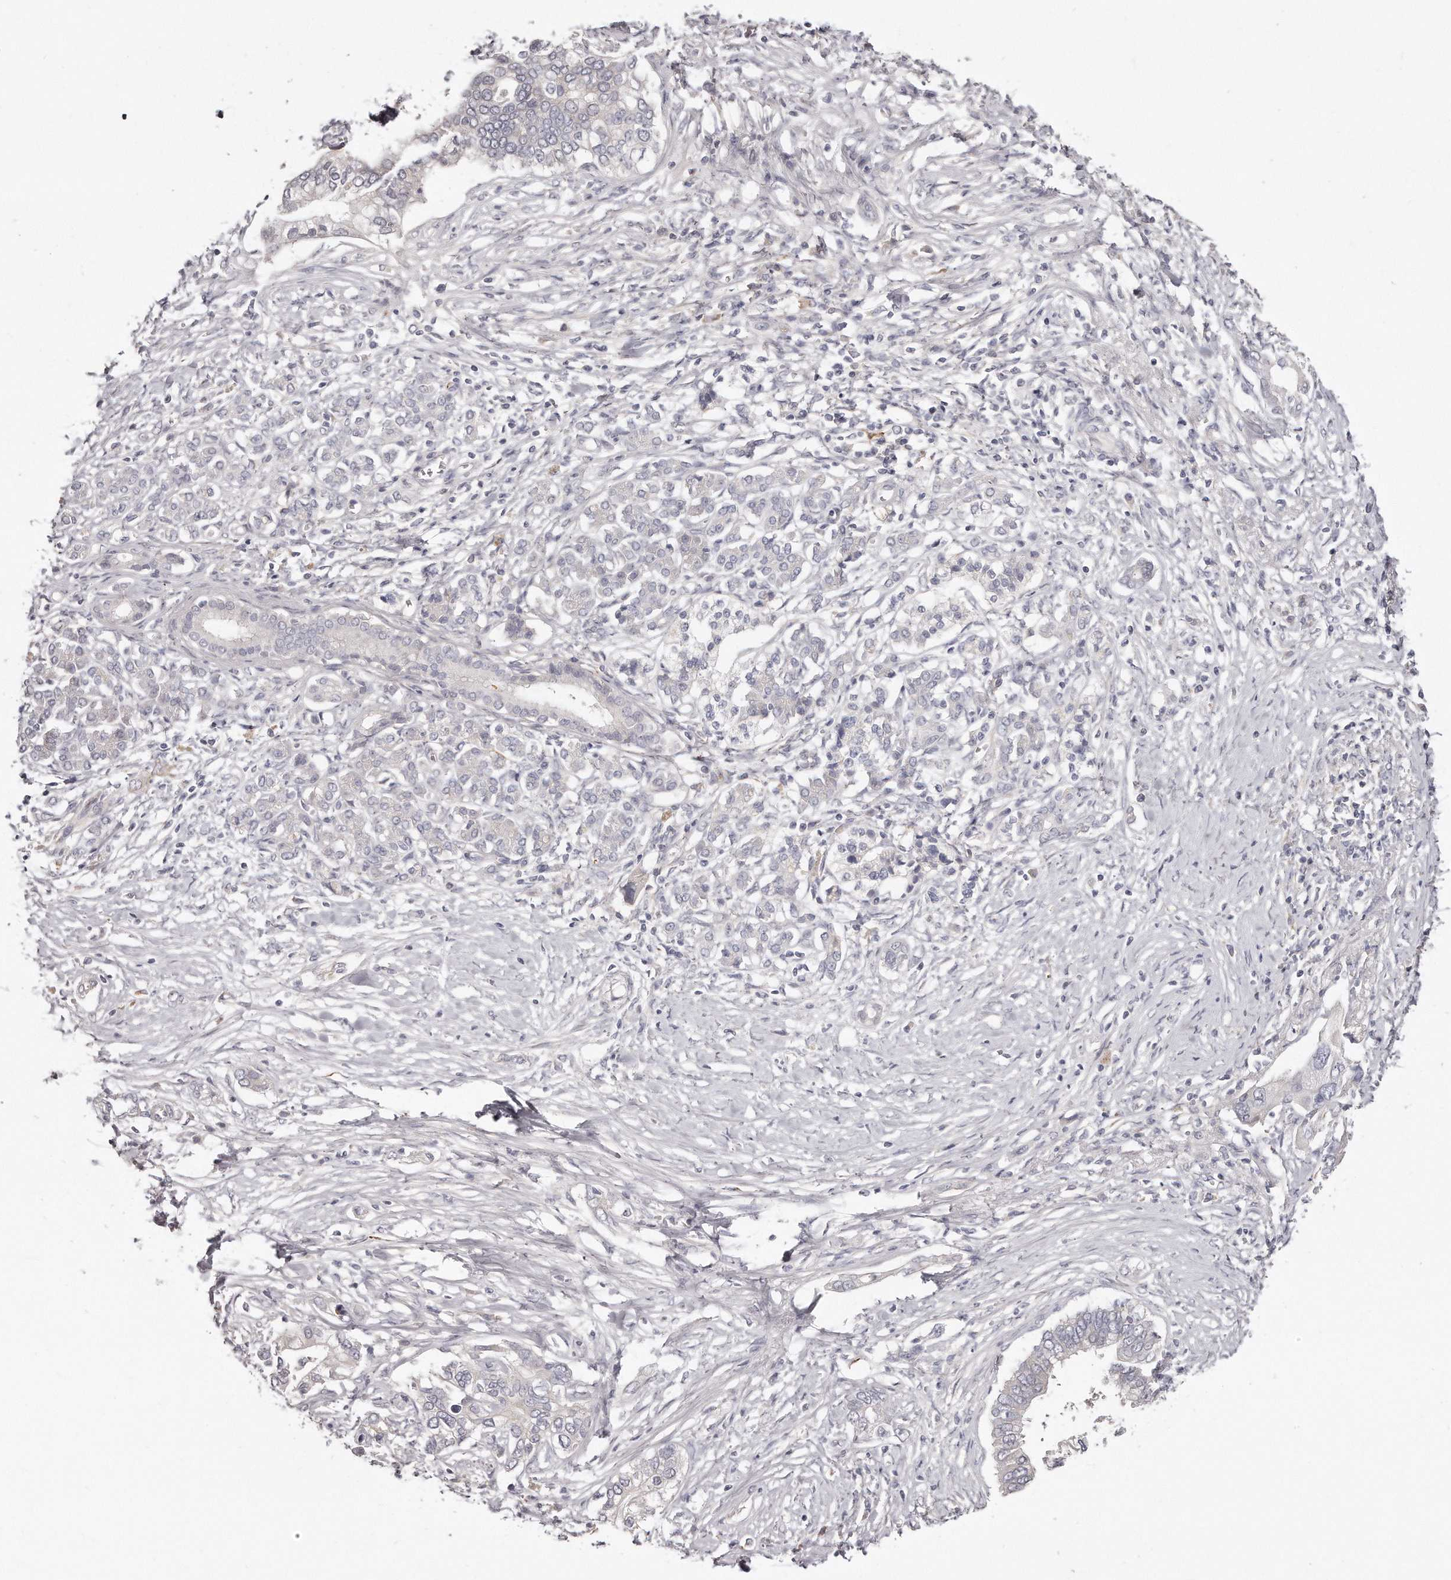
{"staining": {"intensity": "negative", "quantity": "none", "location": "none"}, "tissue": "pancreatic cancer", "cell_type": "Tumor cells", "image_type": "cancer", "snomed": [{"axis": "morphology", "description": "Normal tissue, NOS"}, {"axis": "morphology", "description": "Adenocarcinoma, NOS"}, {"axis": "topography", "description": "Pancreas"}, {"axis": "topography", "description": "Peripheral nerve tissue"}], "caption": "DAB (3,3'-diaminobenzidine) immunohistochemical staining of human pancreatic cancer reveals no significant positivity in tumor cells.", "gene": "TTLL4", "patient": {"sex": "male", "age": 59}}